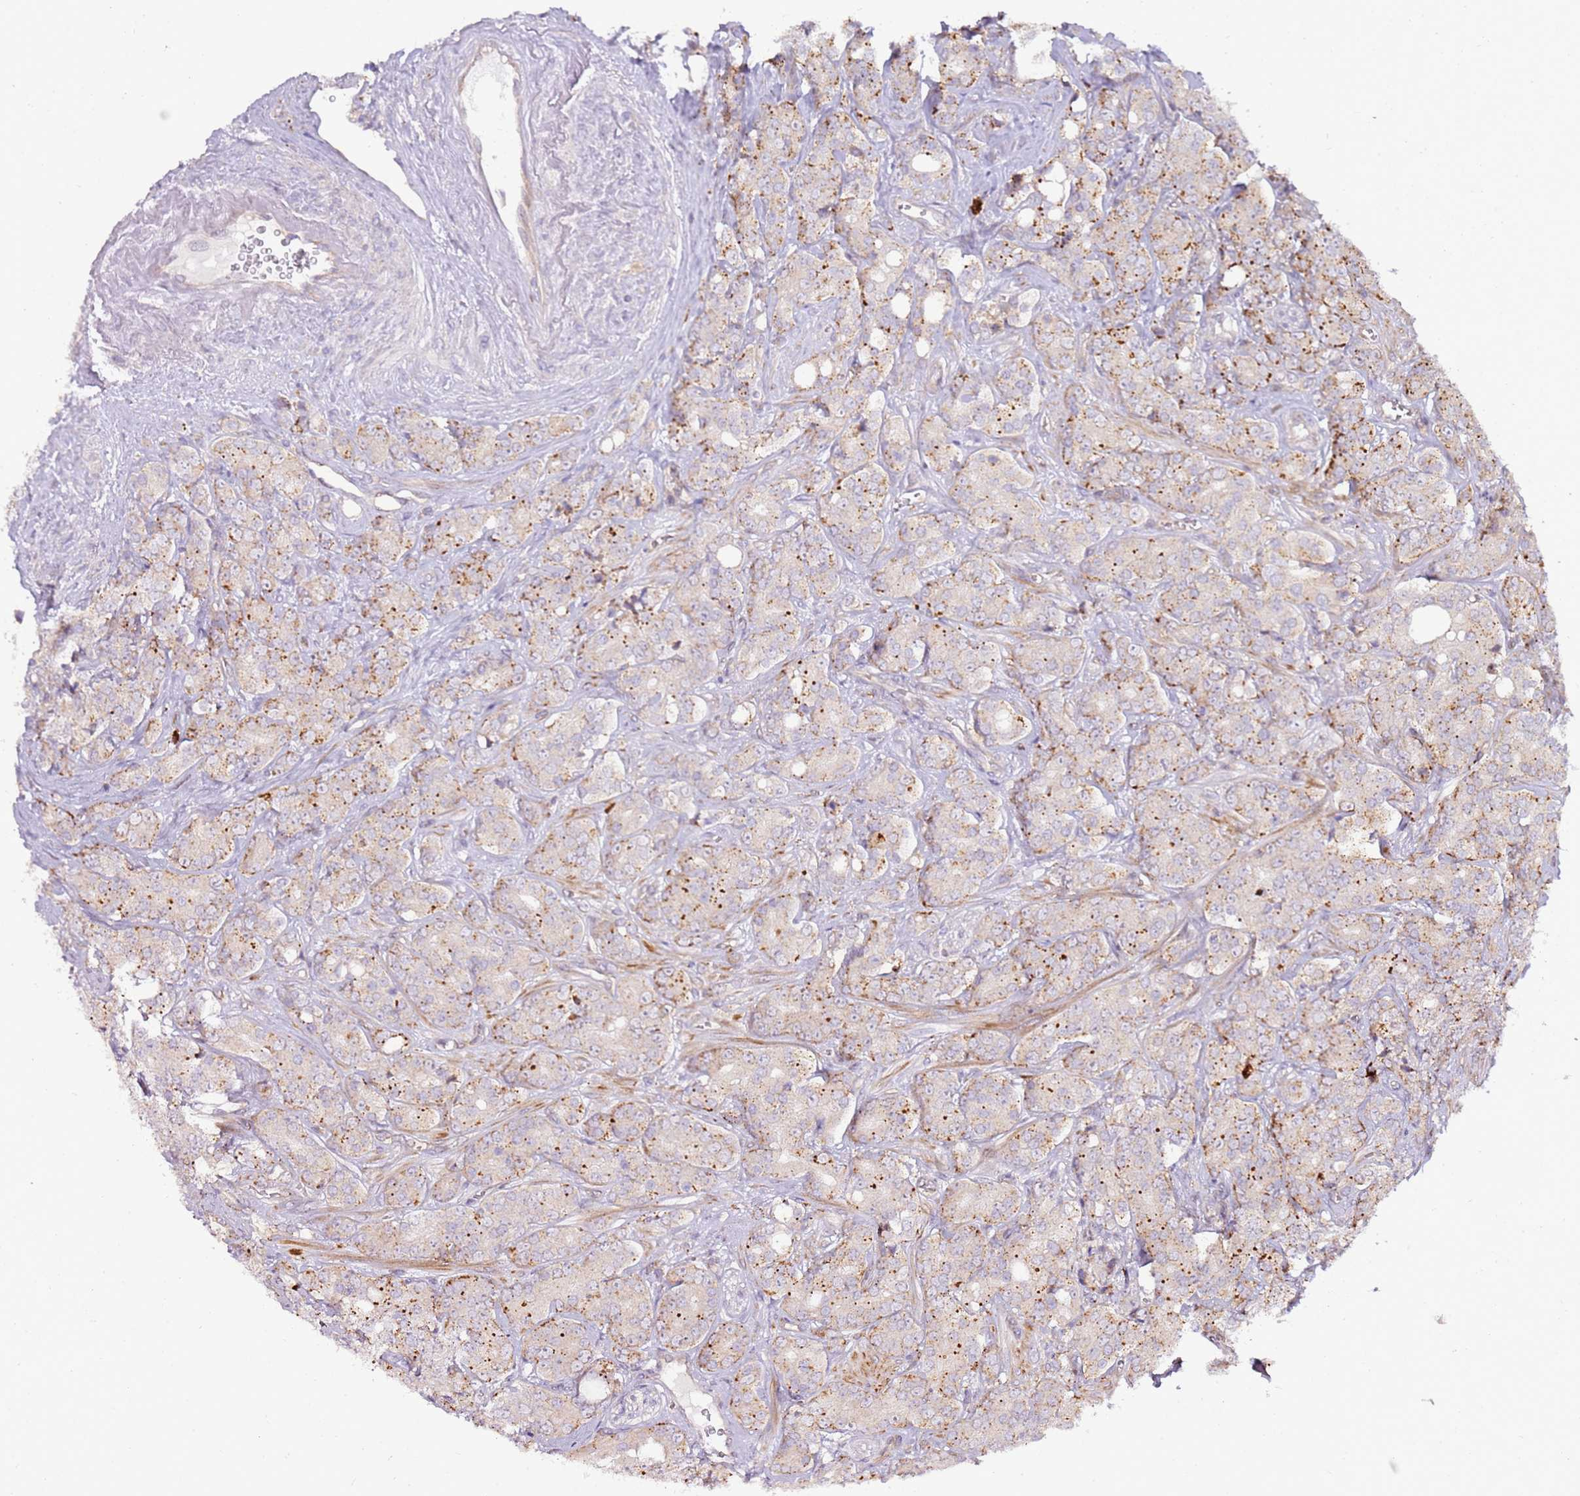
{"staining": {"intensity": "moderate", "quantity": "<25%", "location": "cytoplasmic/membranous"}, "tissue": "prostate cancer", "cell_type": "Tumor cells", "image_type": "cancer", "snomed": [{"axis": "morphology", "description": "Adenocarcinoma, High grade"}, {"axis": "topography", "description": "Prostate"}], "caption": "Protein staining displays moderate cytoplasmic/membranous positivity in approximately <25% of tumor cells in prostate cancer.", "gene": "GRAP", "patient": {"sex": "male", "age": 62}}